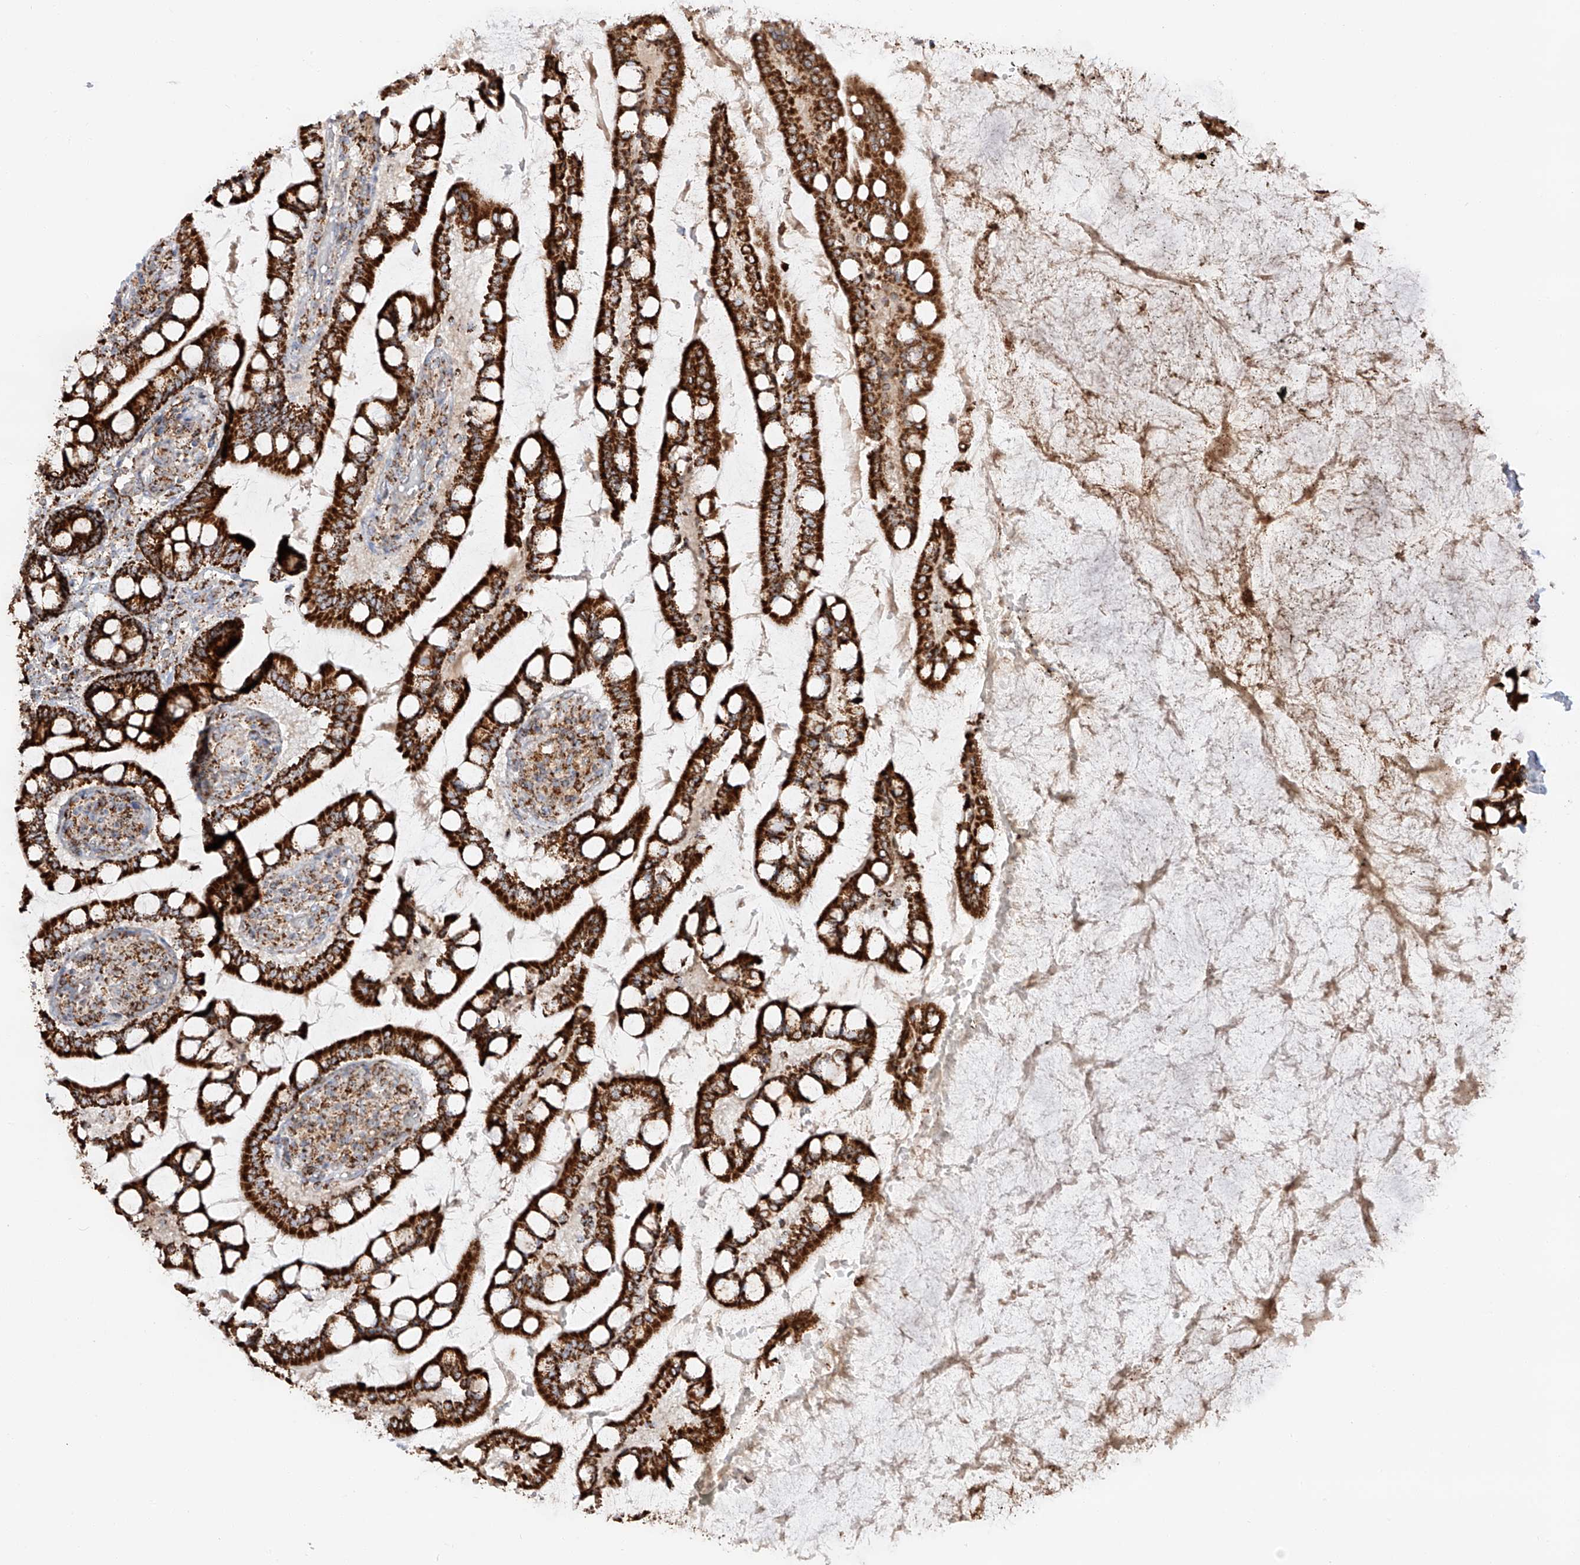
{"staining": {"intensity": "strong", "quantity": ">75%", "location": "cytoplasmic/membranous"}, "tissue": "small intestine", "cell_type": "Glandular cells", "image_type": "normal", "snomed": [{"axis": "morphology", "description": "Normal tissue, NOS"}, {"axis": "topography", "description": "Small intestine"}], "caption": "Immunohistochemistry micrograph of unremarkable small intestine: small intestine stained using IHC displays high levels of strong protein expression localized specifically in the cytoplasmic/membranous of glandular cells, appearing as a cytoplasmic/membranous brown color.", "gene": "TTC27", "patient": {"sex": "male", "age": 52}}